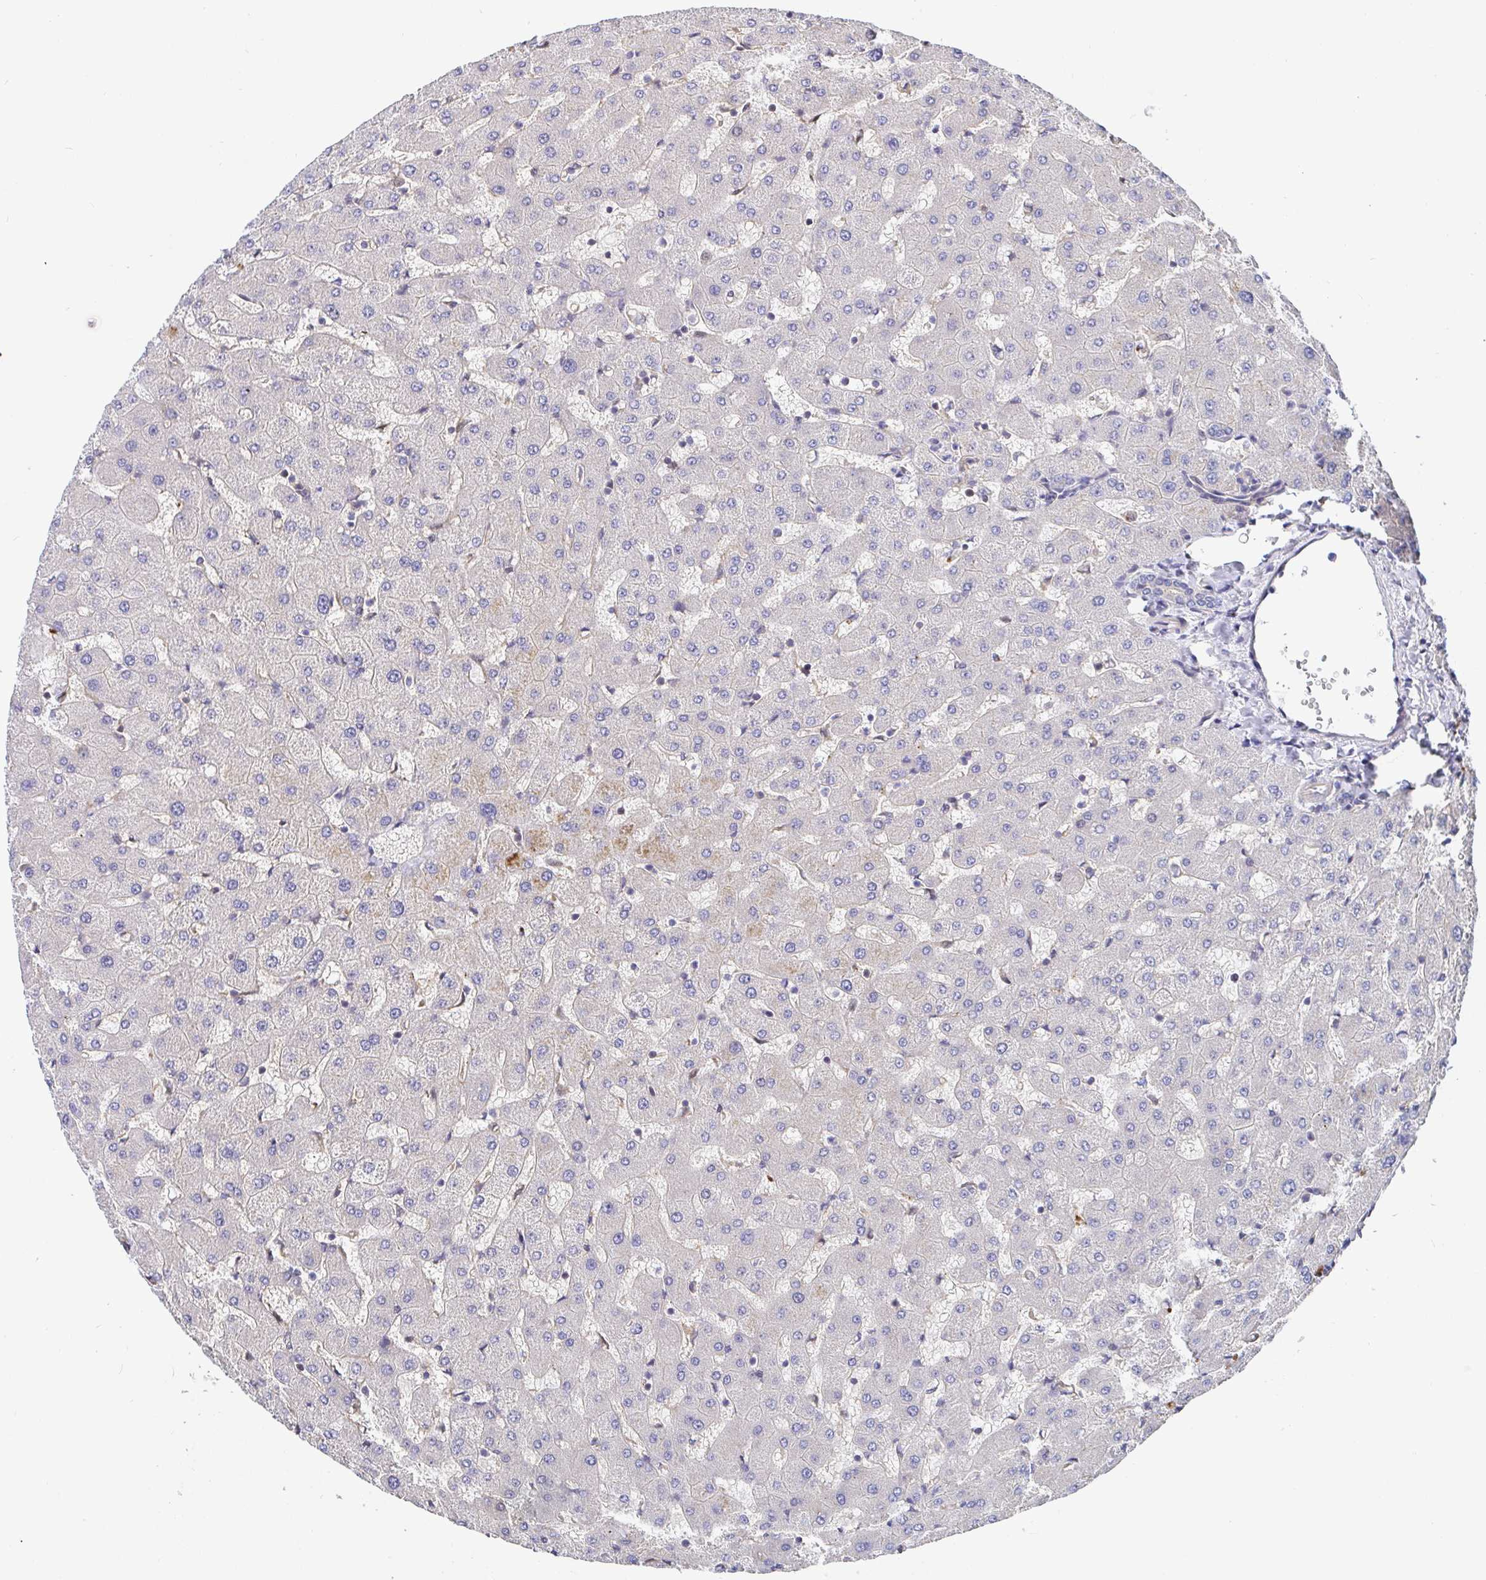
{"staining": {"intensity": "negative", "quantity": "none", "location": "none"}, "tissue": "liver", "cell_type": "Cholangiocytes", "image_type": "normal", "snomed": [{"axis": "morphology", "description": "Normal tissue, NOS"}, {"axis": "topography", "description": "Liver"}], "caption": "A high-resolution histopathology image shows immunohistochemistry staining of normal liver, which demonstrates no significant positivity in cholangiocytes.", "gene": "TIMELESS", "patient": {"sex": "female", "age": 63}}